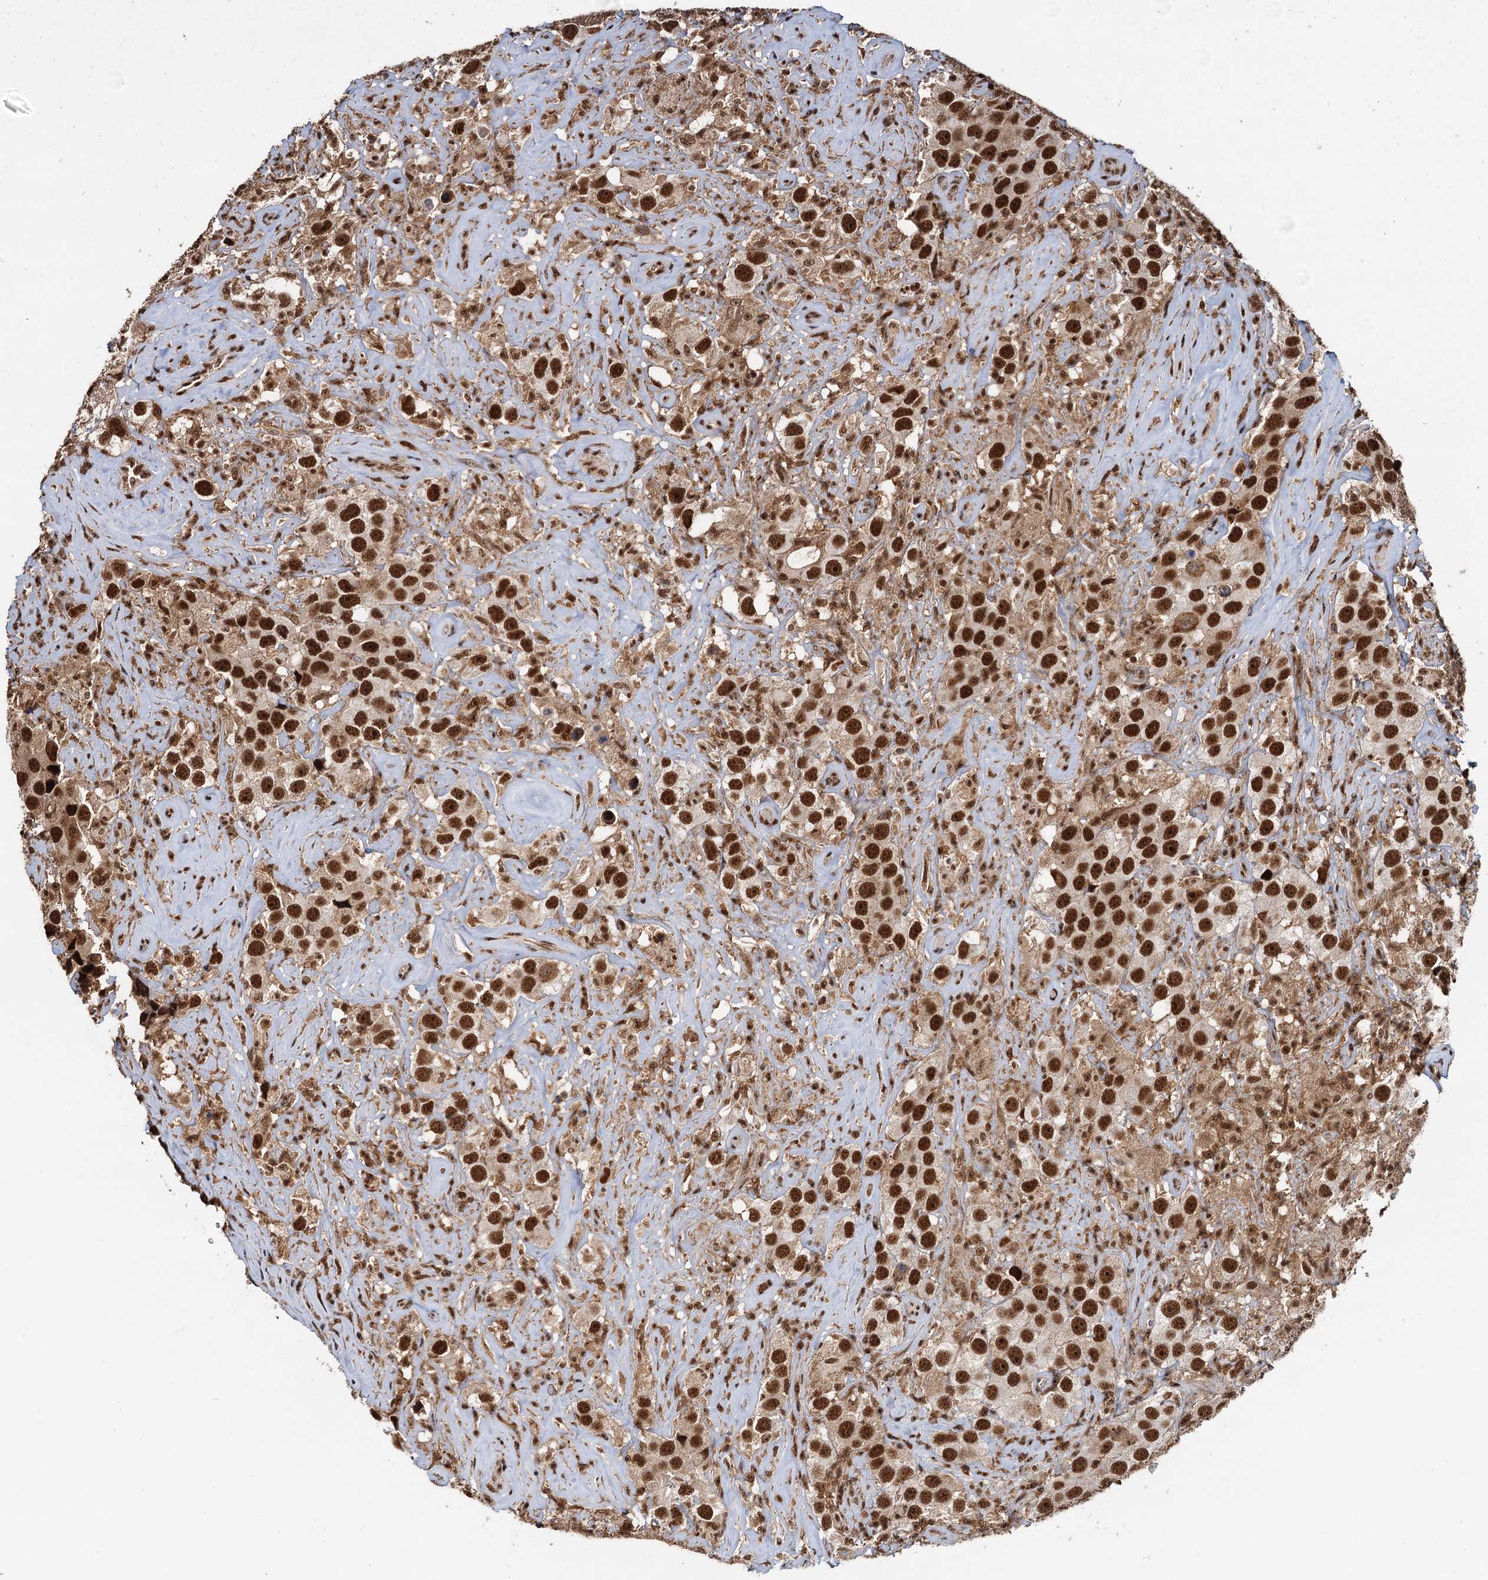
{"staining": {"intensity": "strong", "quantity": ">75%", "location": "cytoplasmic/membranous,nuclear"}, "tissue": "testis cancer", "cell_type": "Tumor cells", "image_type": "cancer", "snomed": [{"axis": "morphology", "description": "Seminoma, NOS"}, {"axis": "topography", "description": "Testis"}], "caption": "Brown immunohistochemical staining in human testis seminoma demonstrates strong cytoplasmic/membranous and nuclear expression in approximately >75% of tumor cells. (DAB IHC with brightfield microscopy, high magnification).", "gene": "RSRC2", "patient": {"sex": "male", "age": 49}}